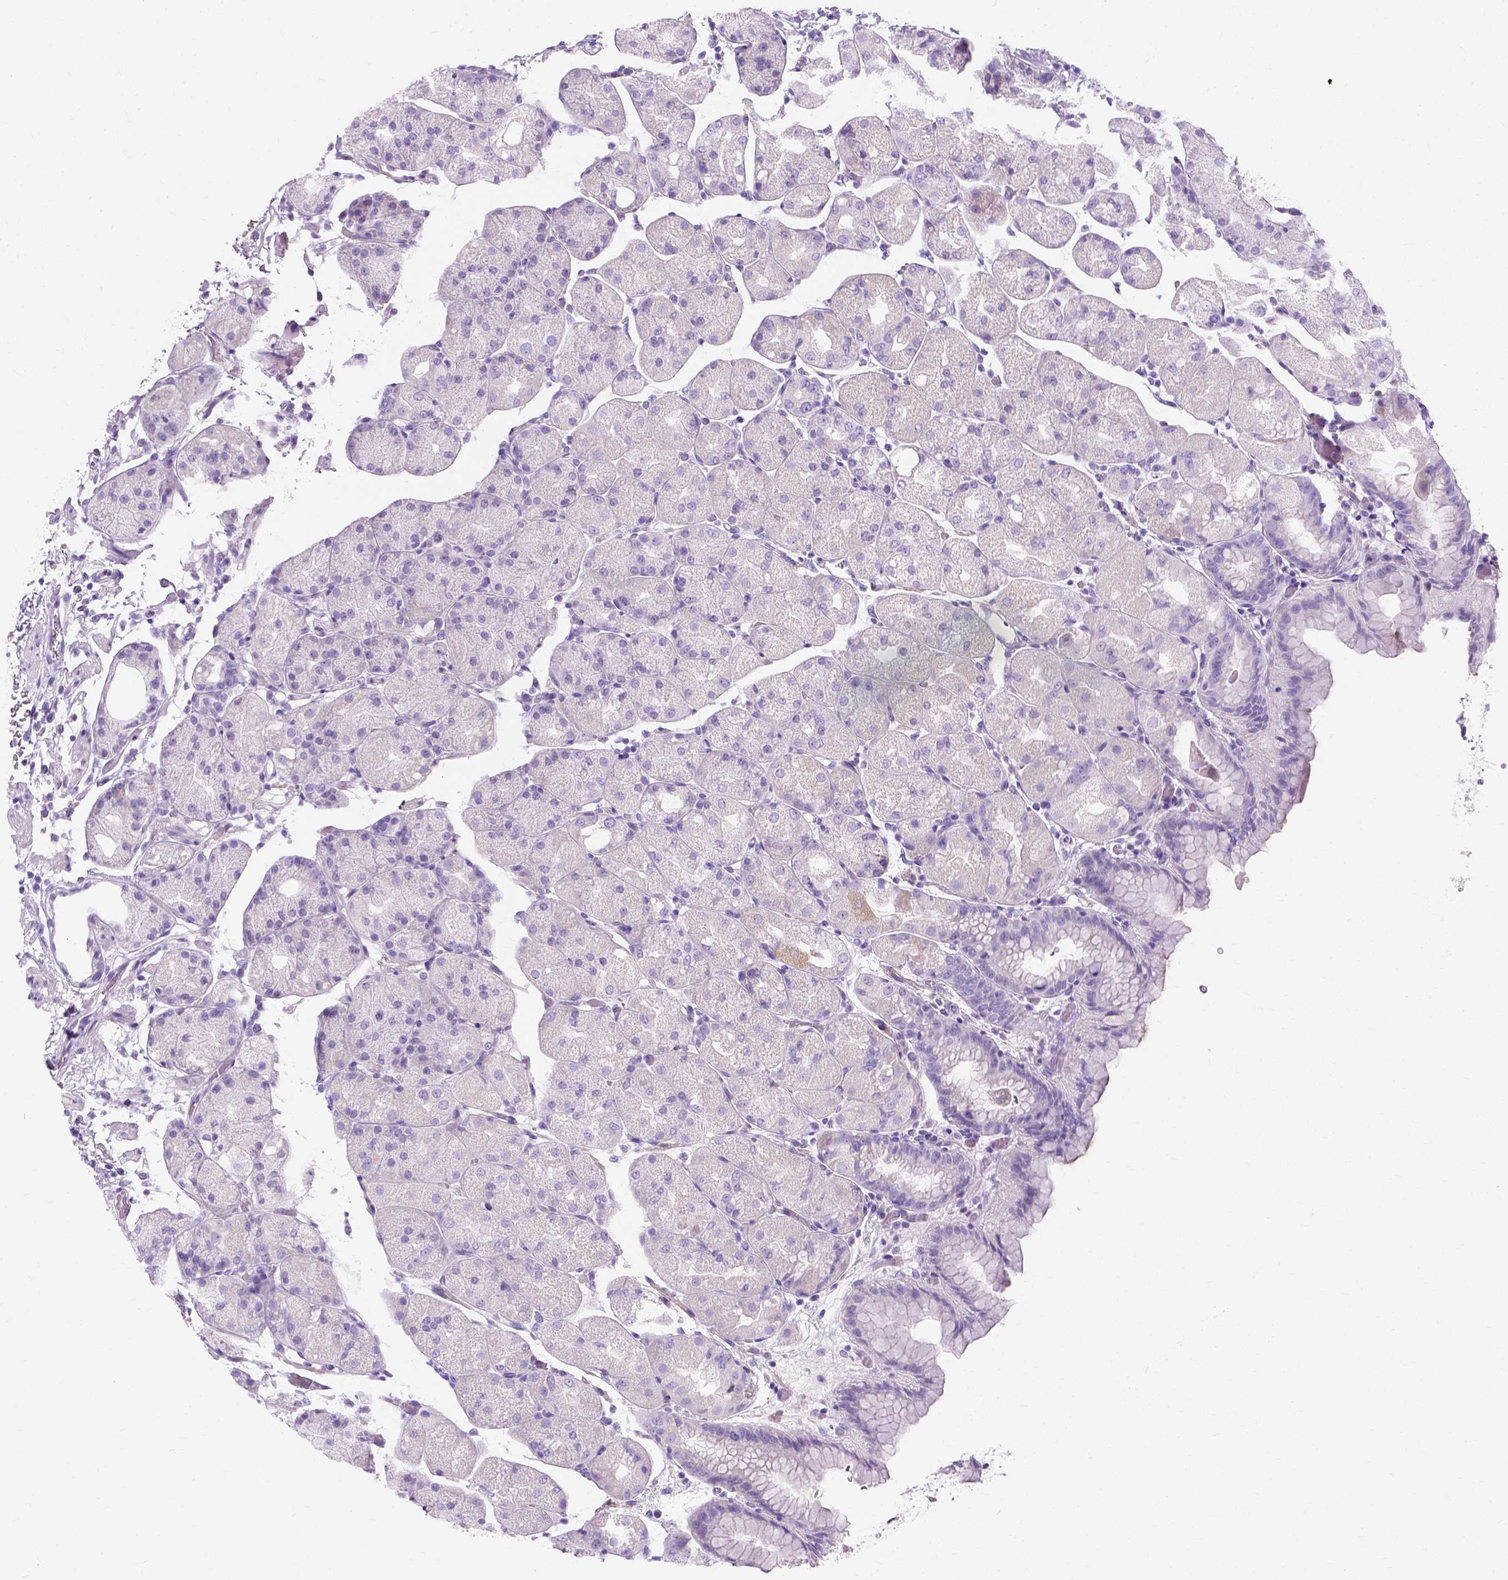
{"staining": {"intensity": "negative", "quantity": "none", "location": "none"}, "tissue": "stomach", "cell_type": "Glandular cells", "image_type": "normal", "snomed": [{"axis": "morphology", "description": "Normal tissue, NOS"}, {"axis": "topography", "description": "Stomach, upper"}, {"axis": "topography", "description": "Stomach"}, {"axis": "topography", "description": "Stomach, lower"}], "caption": "Immunohistochemical staining of normal human stomach shows no significant expression in glandular cells.", "gene": "MYH15", "patient": {"sex": "male", "age": 62}}